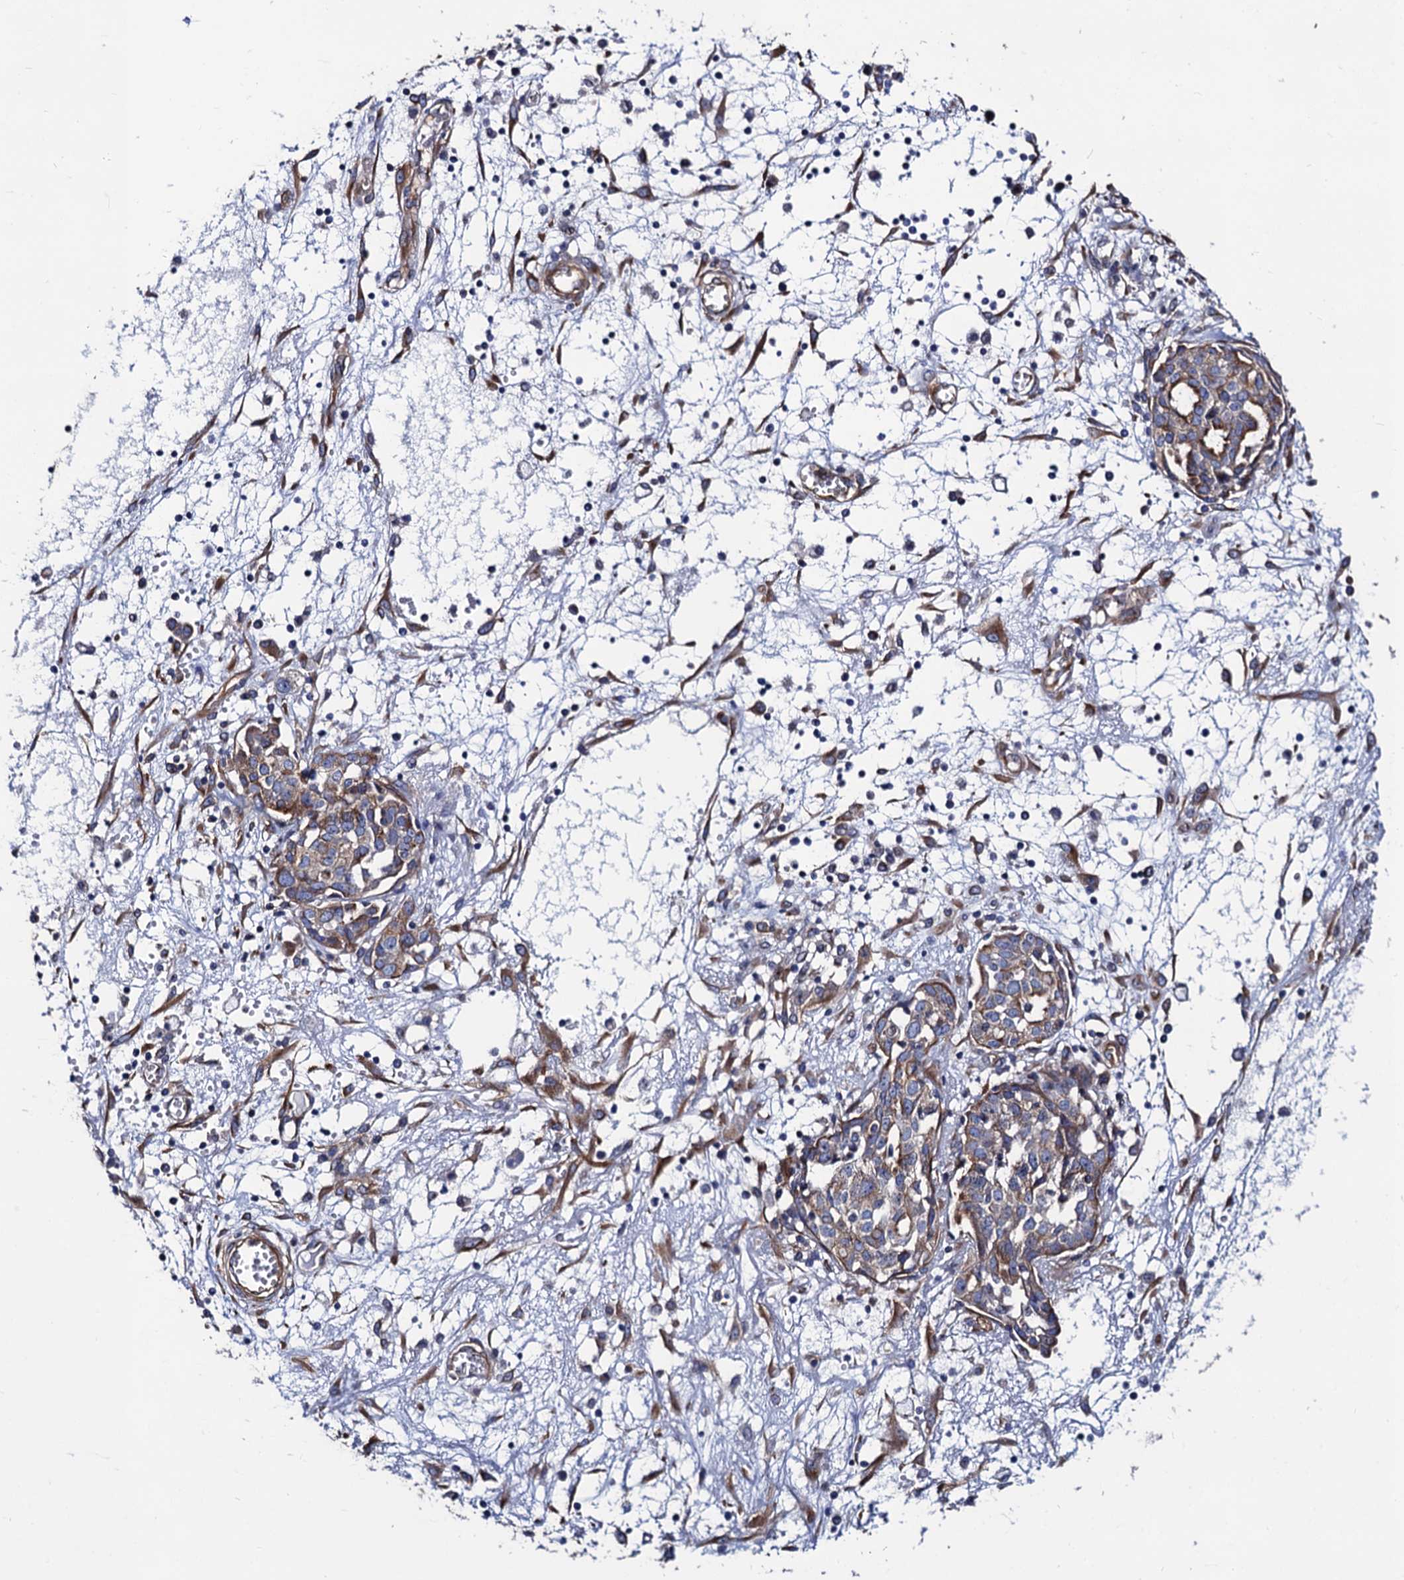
{"staining": {"intensity": "weak", "quantity": ">75%", "location": "cytoplasmic/membranous"}, "tissue": "ovarian cancer", "cell_type": "Tumor cells", "image_type": "cancer", "snomed": [{"axis": "morphology", "description": "Cystadenocarcinoma, serous, NOS"}, {"axis": "topography", "description": "Soft tissue"}, {"axis": "topography", "description": "Ovary"}], "caption": "Weak cytoplasmic/membranous staining for a protein is seen in approximately >75% of tumor cells of ovarian cancer (serous cystadenocarcinoma) using IHC.", "gene": "ZDHHC18", "patient": {"sex": "female", "age": 57}}